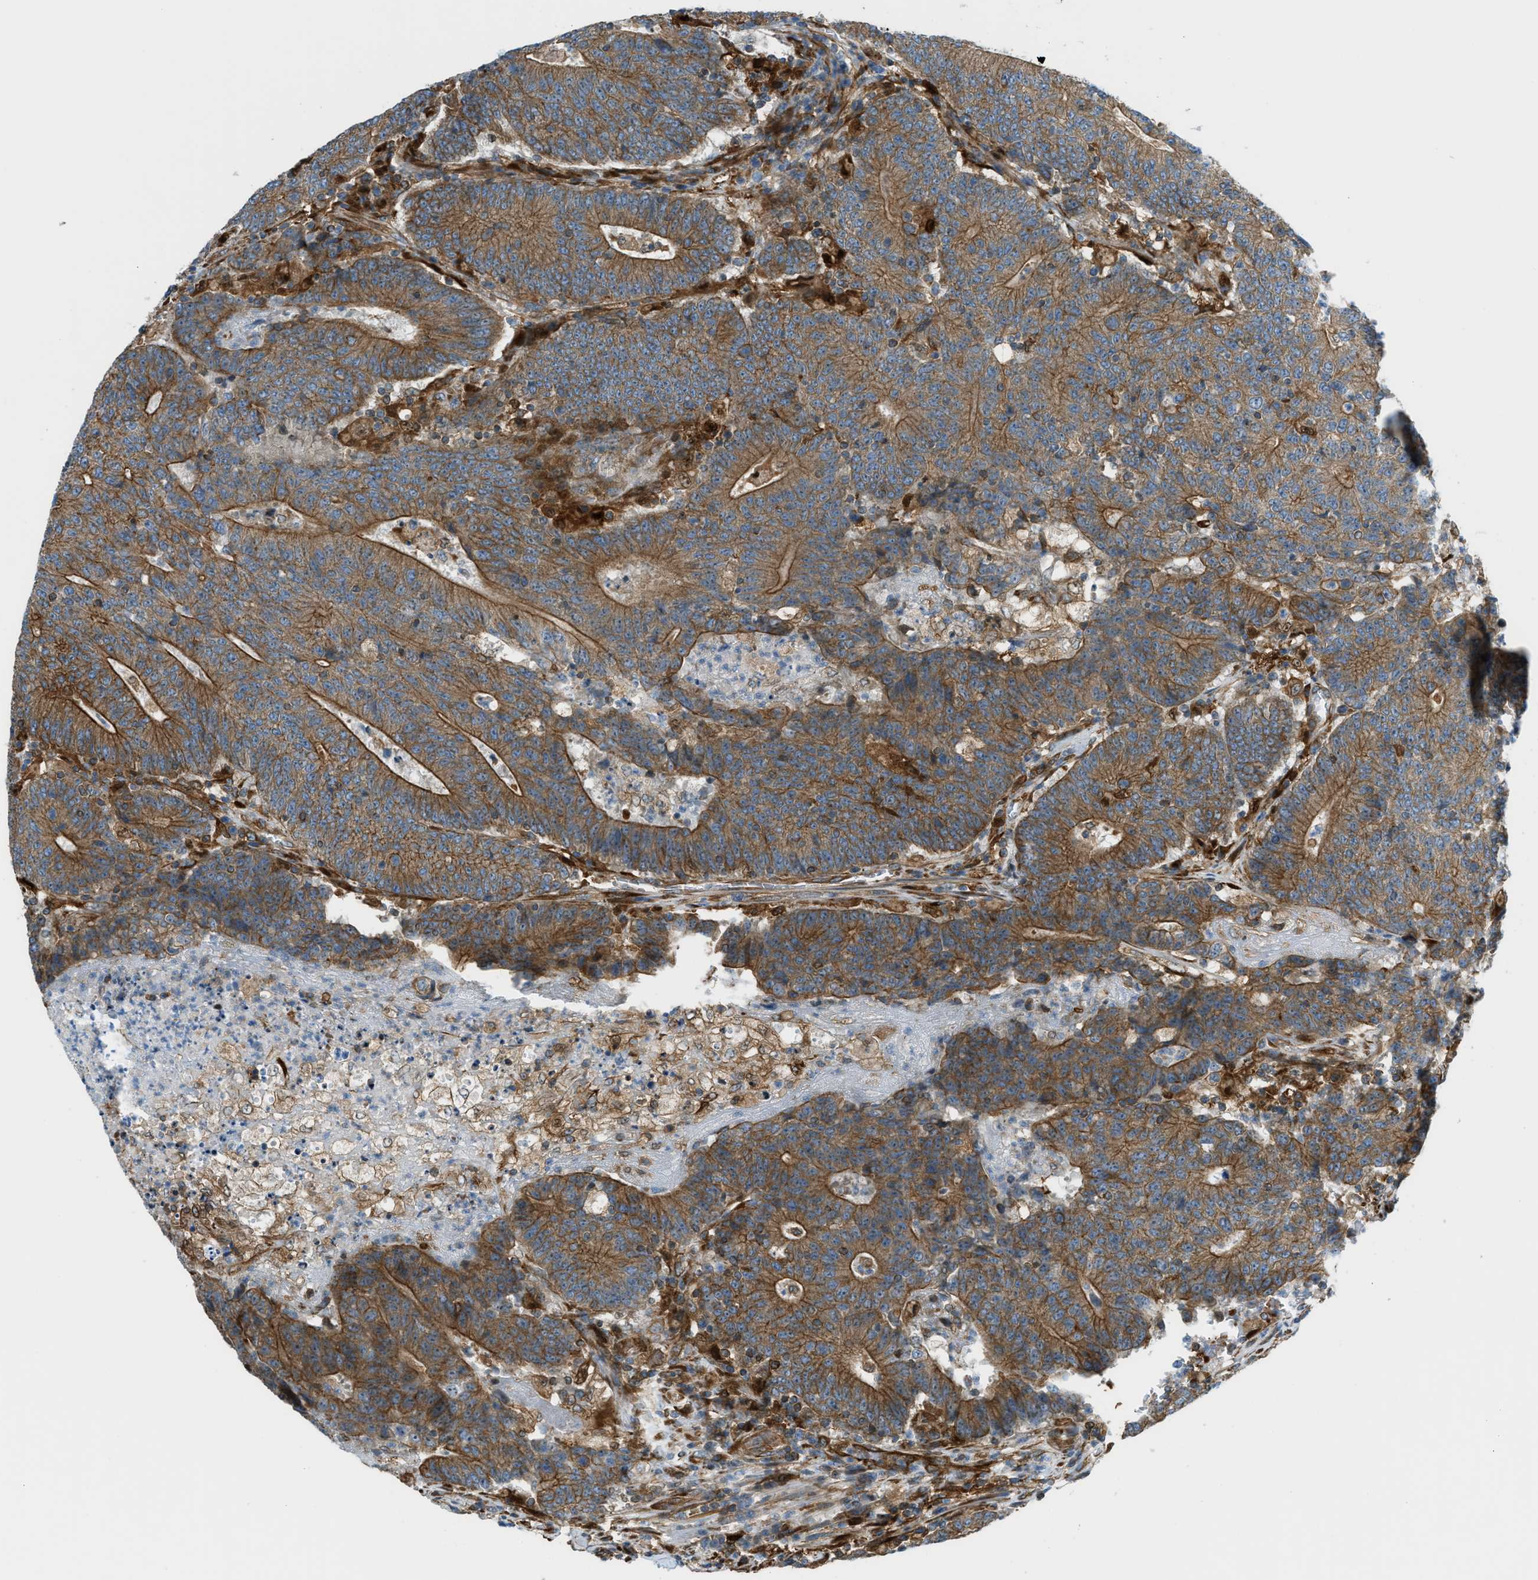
{"staining": {"intensity": "strong", "quantity": ">75%", "location": "cytoplasmic/membranous"}, "tissue": "colorectal cancer", "cell_type": "Tumor cells", "image_type": "cancer", "snomed": [{"axis": "morphology", "description": "Normal tissue, NOS"}, {"axis": "morphology", "description": "Adenocarcinoma, NOS"}, {"axis": "topography", "description": "Colon"}], "caption": "Protein staining displays strong cytoplasmic/membranous positivity in about >75% of tumor cells in adenocarcinoma (colorectal). (Stains: DAB (3,3'-diaminobenzidine) in brown, nuclei in blue, Microscopy: brightfield microscopy at high magnification).", "gene": "DMAC1", "patient": {"sex": "female", "age": 75}}